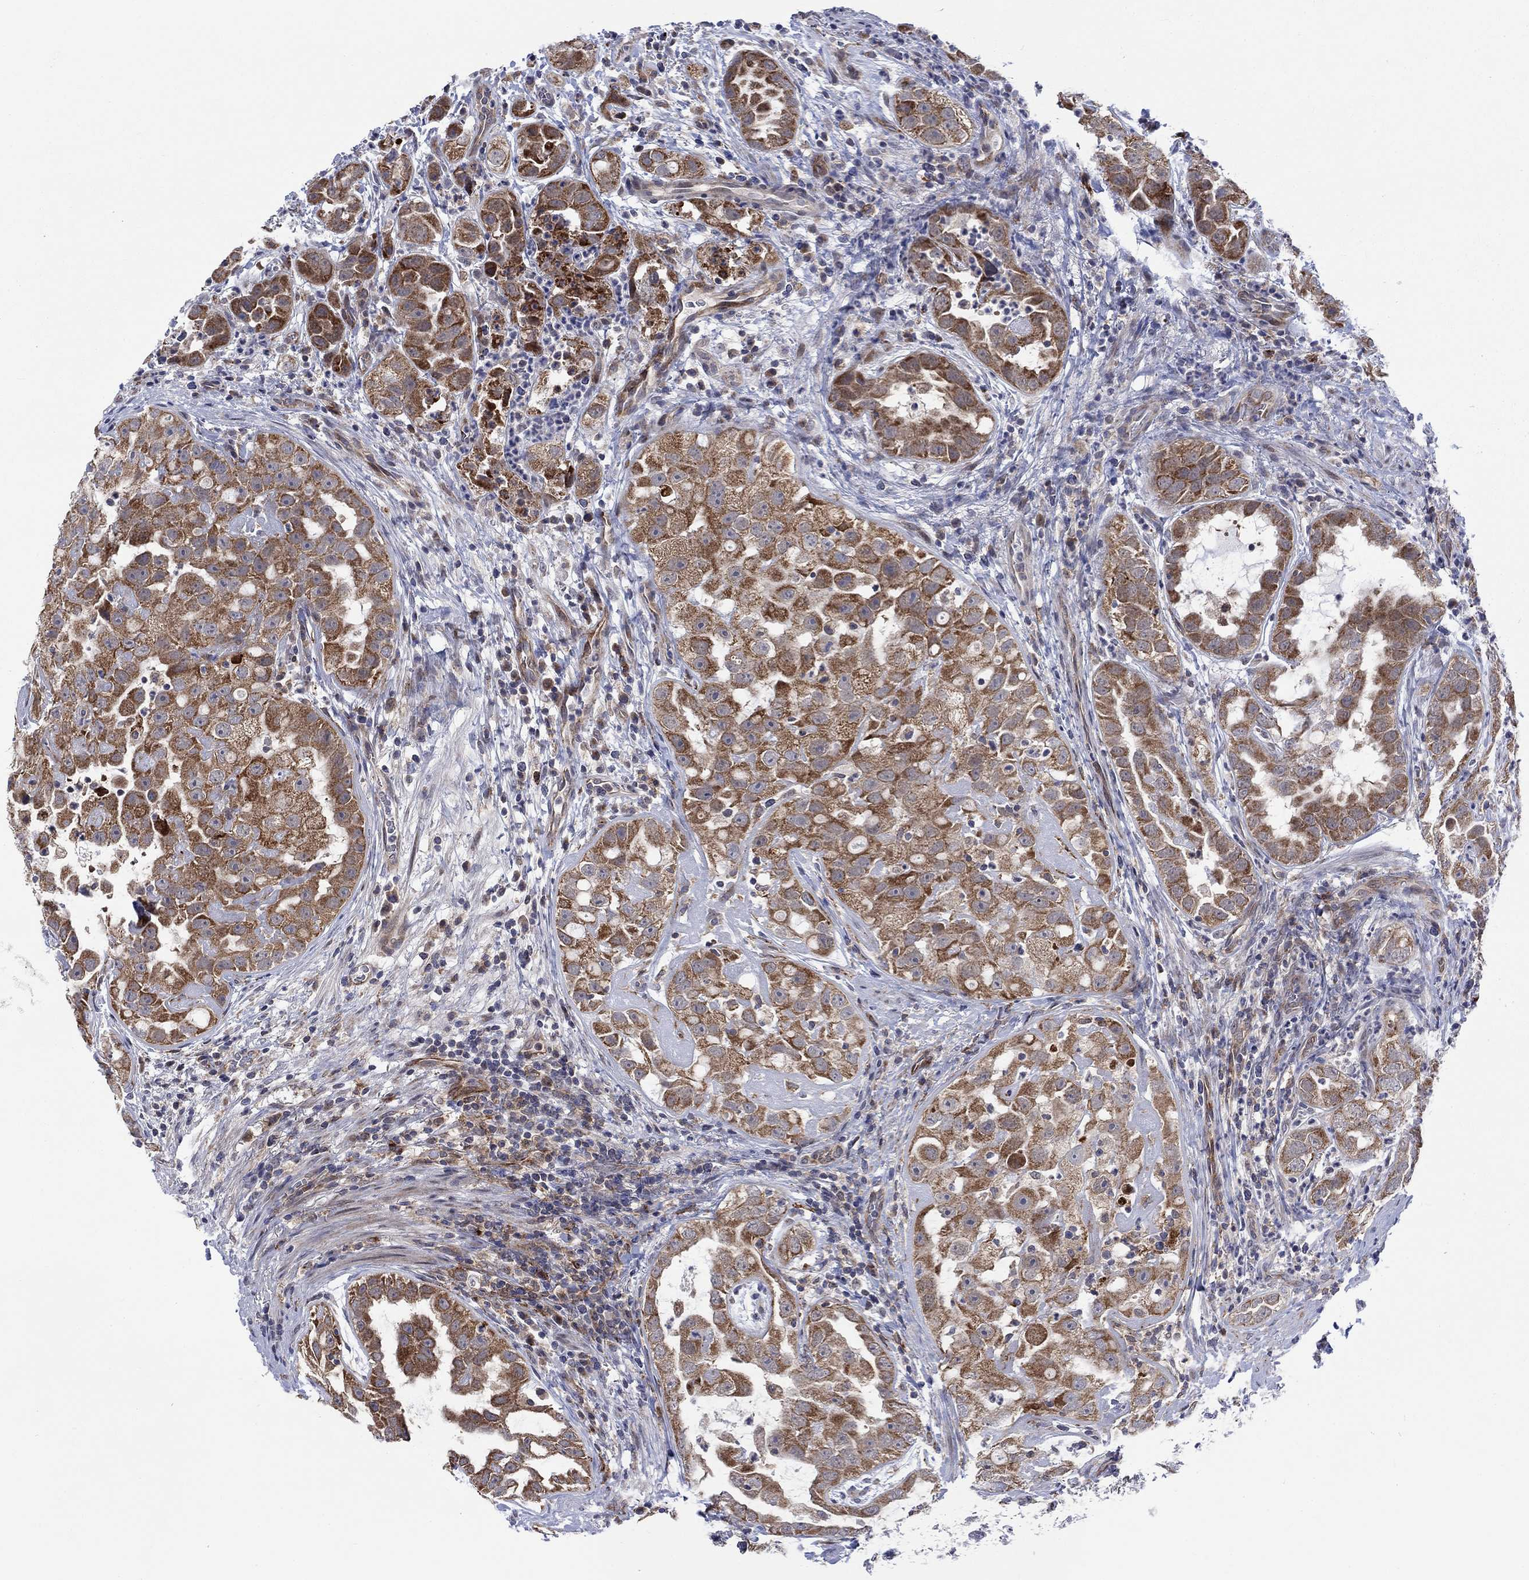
{"staining": {"intensity": "moderate", "quantity": ">75%", "location": "cytoplasmic/membranous"}, "tissue": "urothelial cancer", "cell_type": "Tumor cells", "image_type": "cancer", "snomed": [{"axis": "morphology", "description": "Urothelial carcinoma, High grade"}, {"axis": "topography", "description": "Urinary bladder"}], "caption": "DAB (3,3'-diaminobenzidine) immunohistochemical staining of urothelial carcinoma (high-grade) displays moderate cytoplasmic/membranous protein positivity in approximately >75% of tumor cells.", "gene": "SLC35F2", "patient": {"sex": "female", "age": 41}}